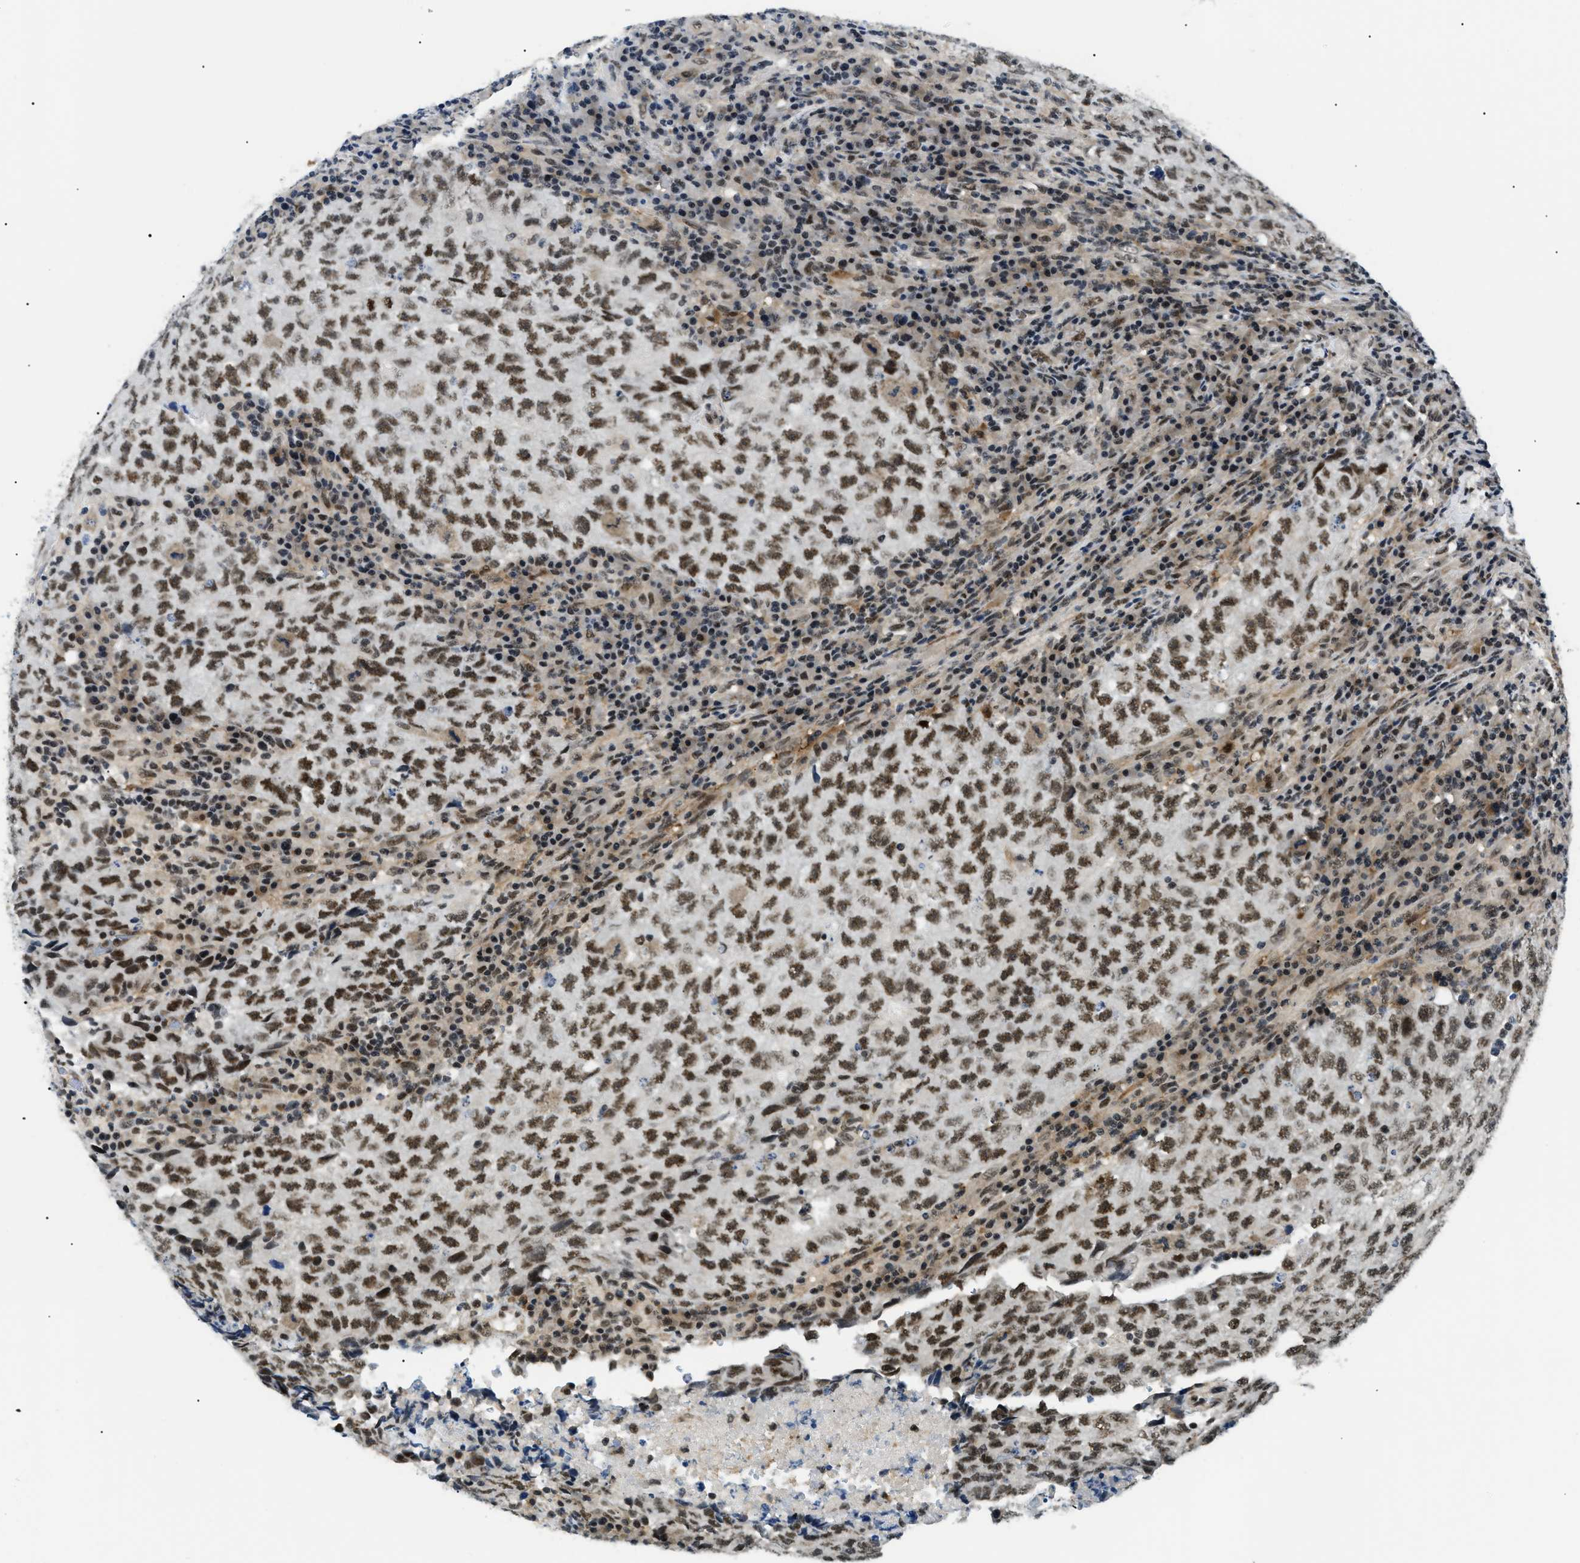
{"staining": {"intensity": "moderate", "quantity": ">75%", "location": "nuclear"}, "tissue": "testis cancer", "cell_type": "Tumor cells", "image_type": "cancer", "snomed": [{"axis": "morphology", "description": "Necrosis, NOS"}, {"axis": "morphology", "description": "Carcinoma, Embryonal, NOS"}, {"axis": "topography", "description": "Testis"}], "caption": "Protein analysis of testis embryonal carcinoma tissue exhibits moderate nuclear positivity in approximately >75% of tumor cells. Nuclei are stained in blue.", "gene": "RBM15", "patient": {"sex": "male", "age": 19}}